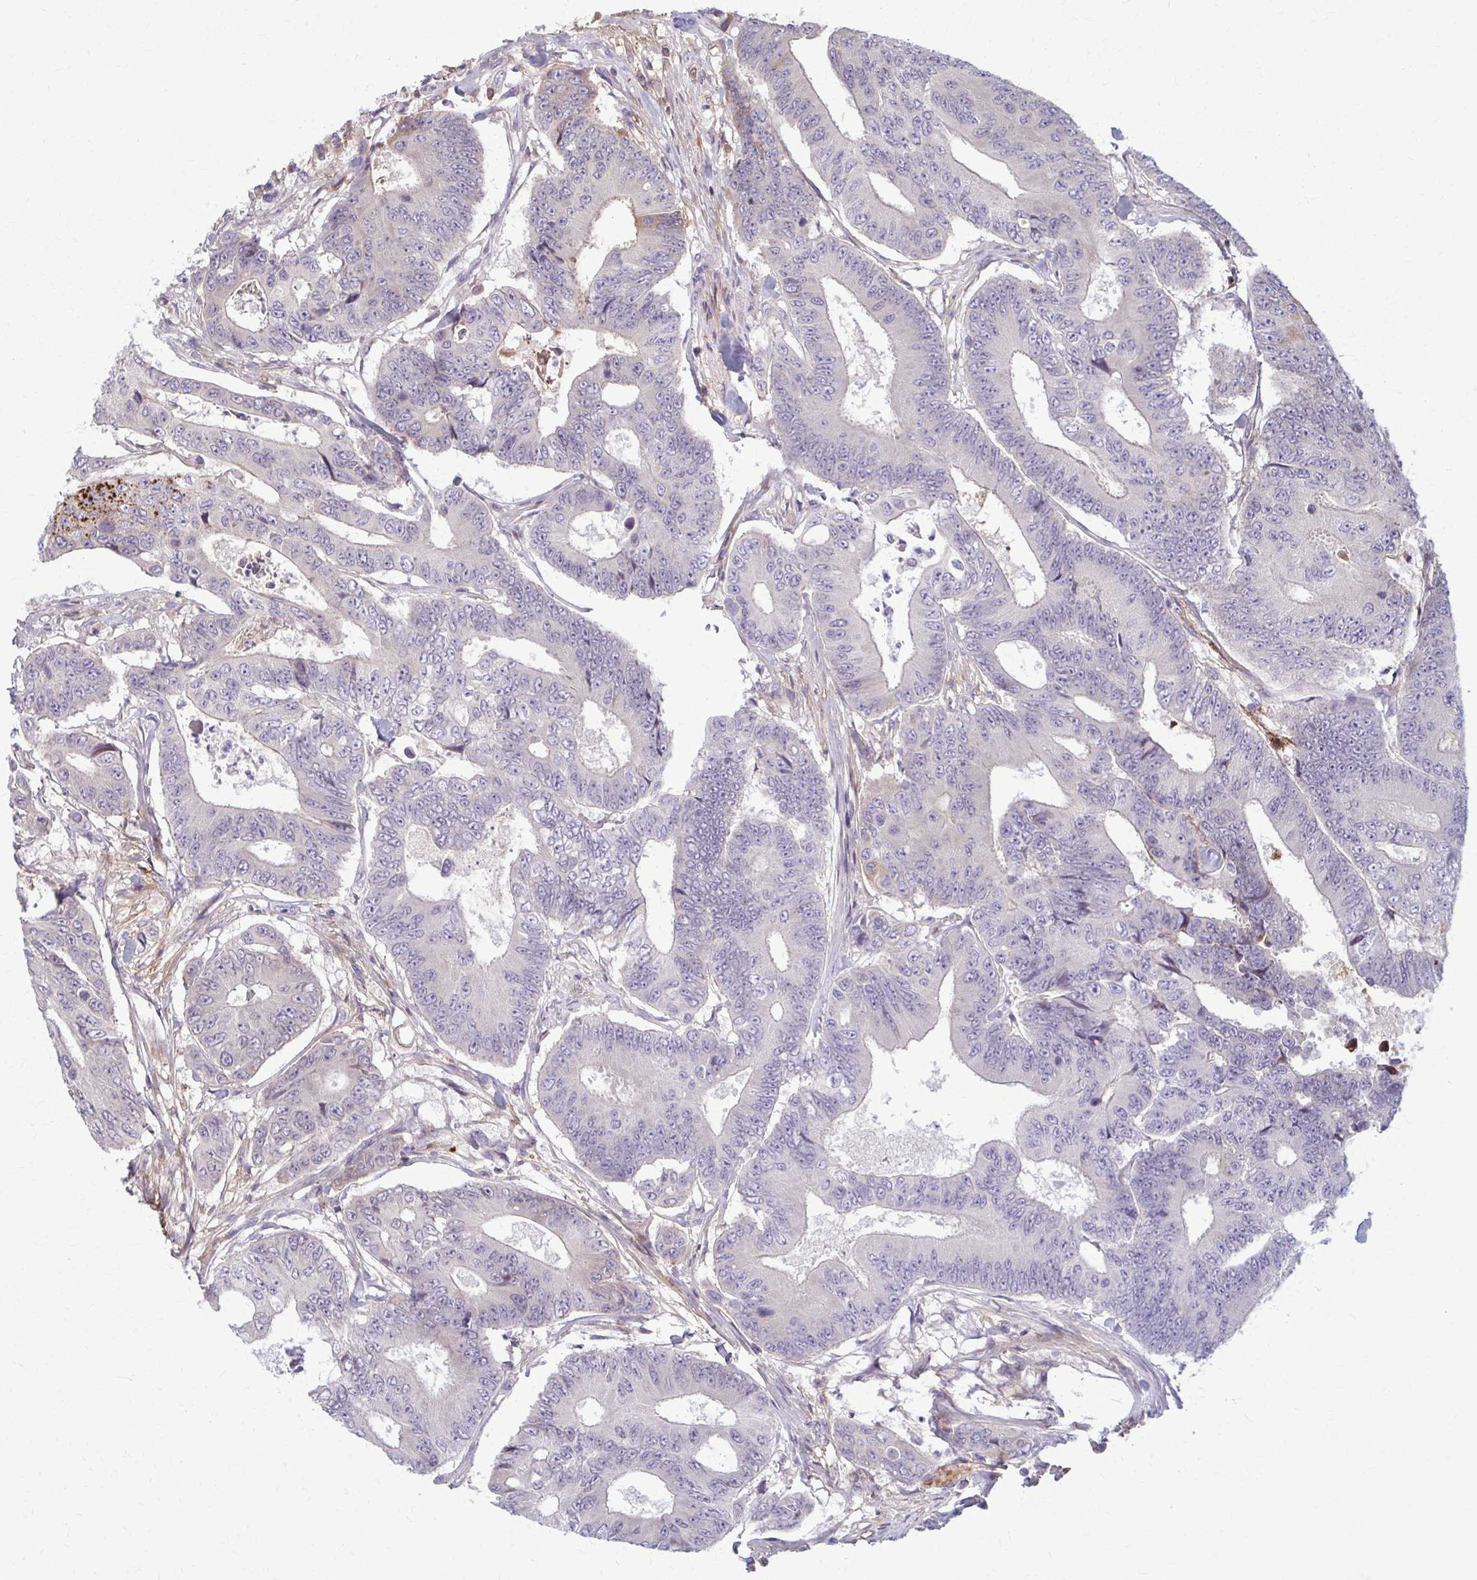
{"staining": {"intensity": "negative", "quantity": "none", "location": "none"}, "tissue": "colorectal cancer", "cell_type": "Tumor cells", "image_type": "cancer", "snomed": [{"axis": "morphology", "description": "Adenocarcinoma, NOS"}, {"axis": "topography", "description": "Colon"}], "caption": "Tumor cells are negative for brown protein staining in colorectal cancer (adenocarcinoma).", "gene": "MCRIP2", "patient": {"sex": "female", "age": 48}}